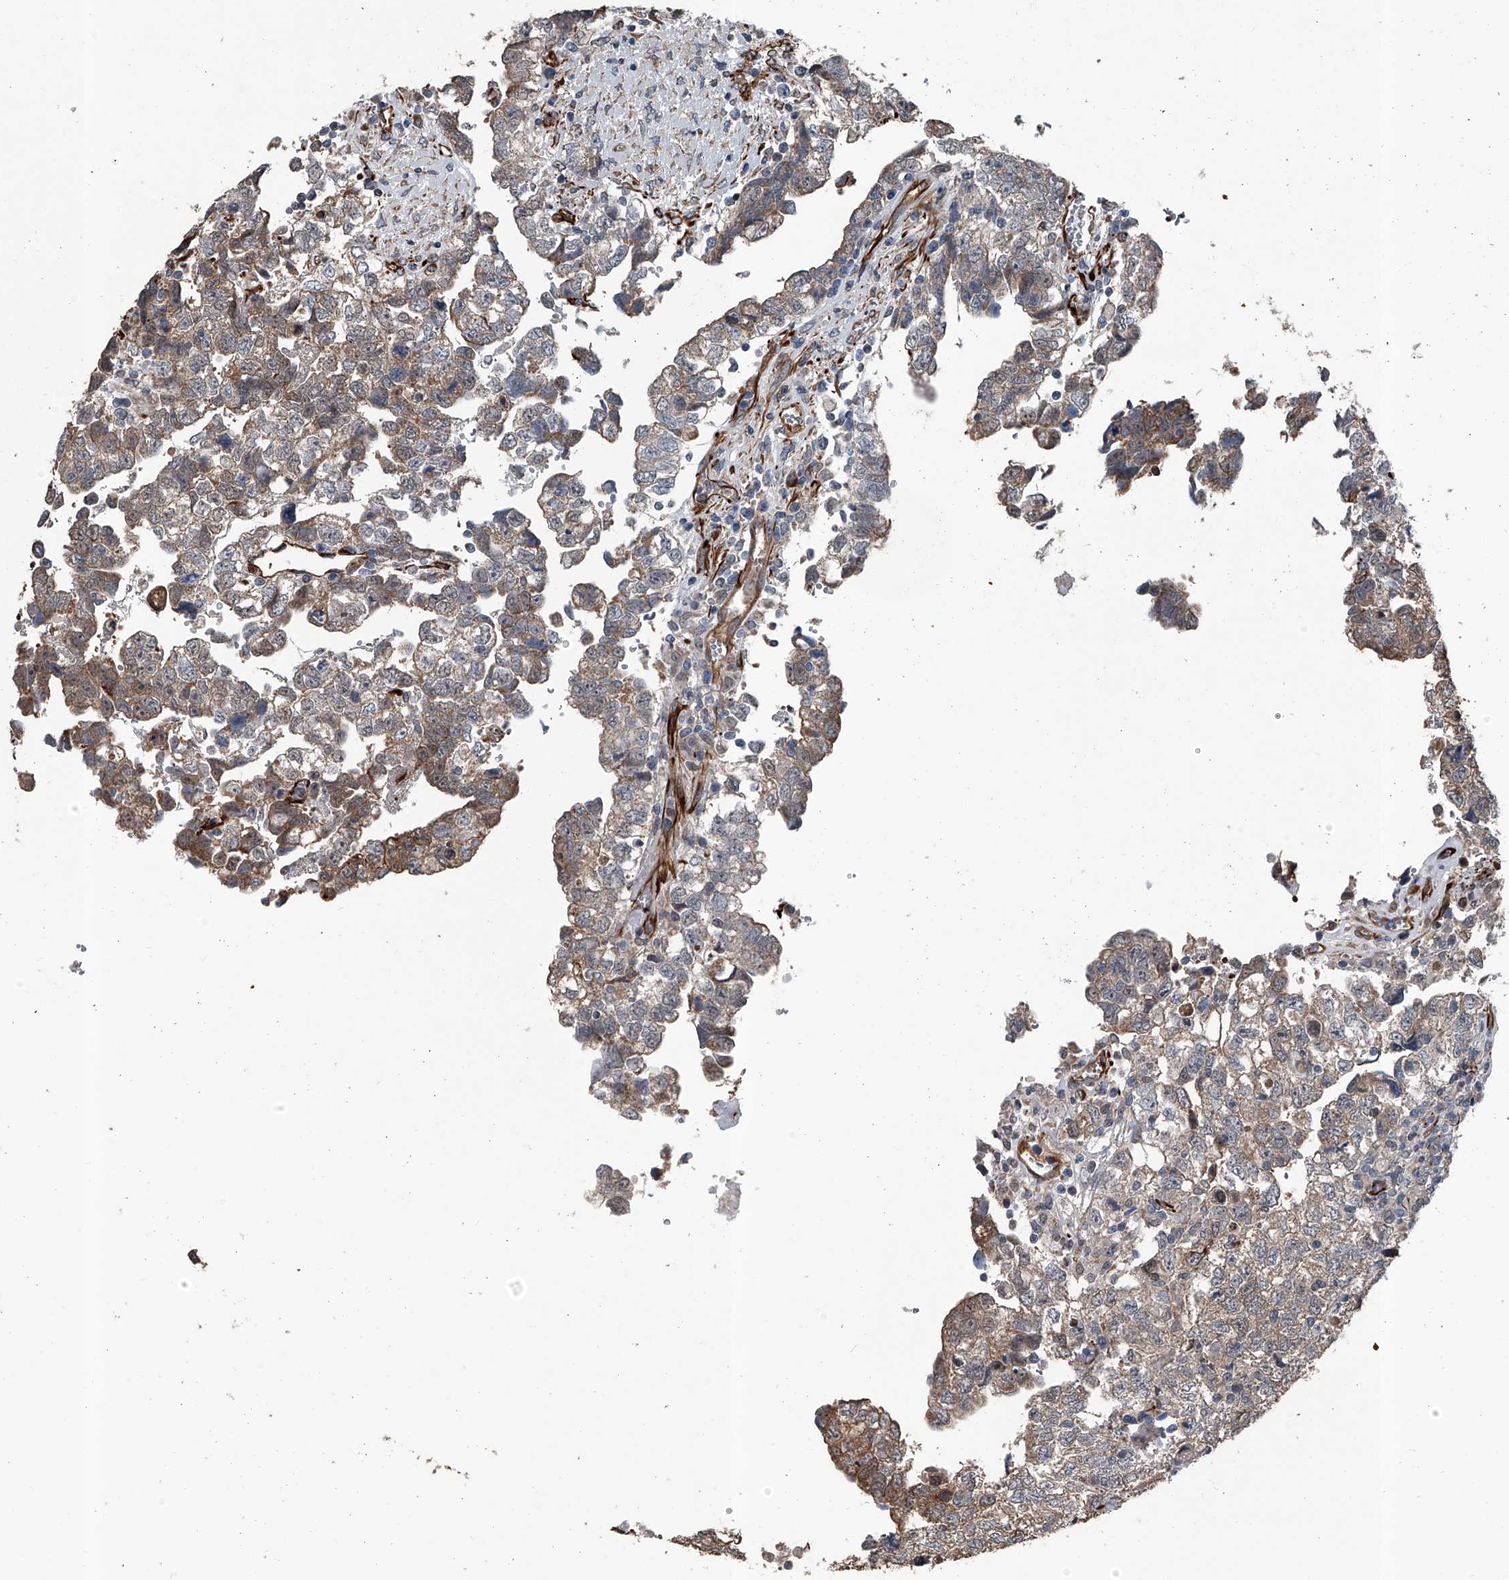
{"staining": {"intensity": "weak", "quantity": "<25%", "location": "cytoplasmic/membranous"}, "tissue": "testis cancer", "cell_type": "Tumor cells", "image_type": "cancer", "snomed": [{"axis": "morphology", "description": "Carcinoma, Embryonal, NOS"}, {"axis": "topography", "description": "Testis"}], "caption": "IHC of human testis cancer displays no staining in tumor cells.", "gene": "LDLRAD2", "patient": {"sex": "male", "age": 37}}